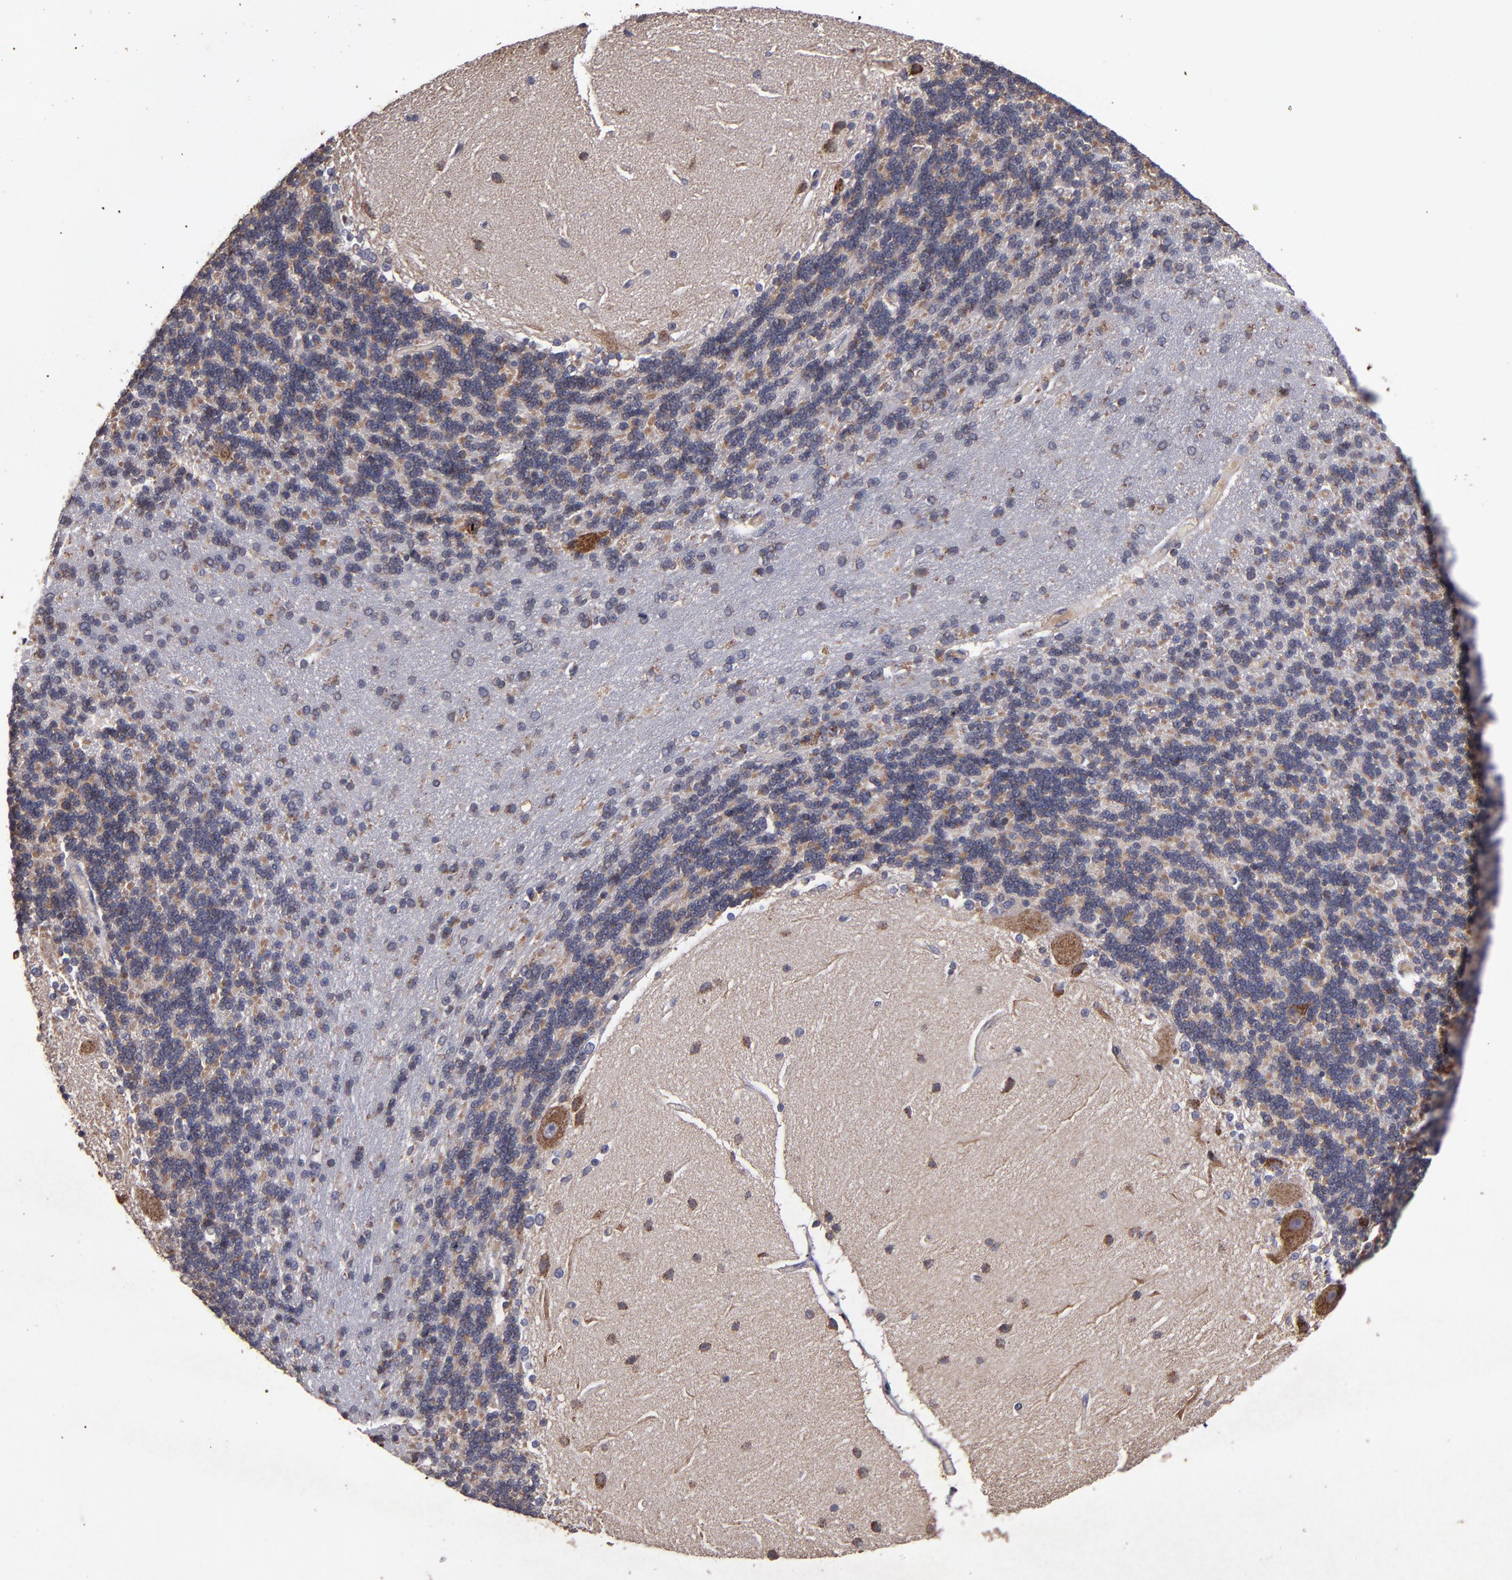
{"staining": {"intensity": "moderate", "quantity": "25%-75%", "location": "cytoplasmic/membranous"}, "tissue": "cerebellum", "cell_type": "Cells in granular layer", "image_type": "normal", "snomed": [{"axis": "morphology", "description": "Normal tissue, NOS"}, {"axis": "topography", "description": "Cerebellum"}], "caption": "High-magnification brightfield microscopy of unremarkable cerebellum stained with DAB (3,3'-diaminobenzidine) (brown) and counterstained with hematoxylin (blue). cells in granular layer exhibit moderate cytoplasmic/membranous staining is present in approximately25%-75% of cells.", "gene": "TIMM9", "patient": {"sex": "female", "age": 54}}